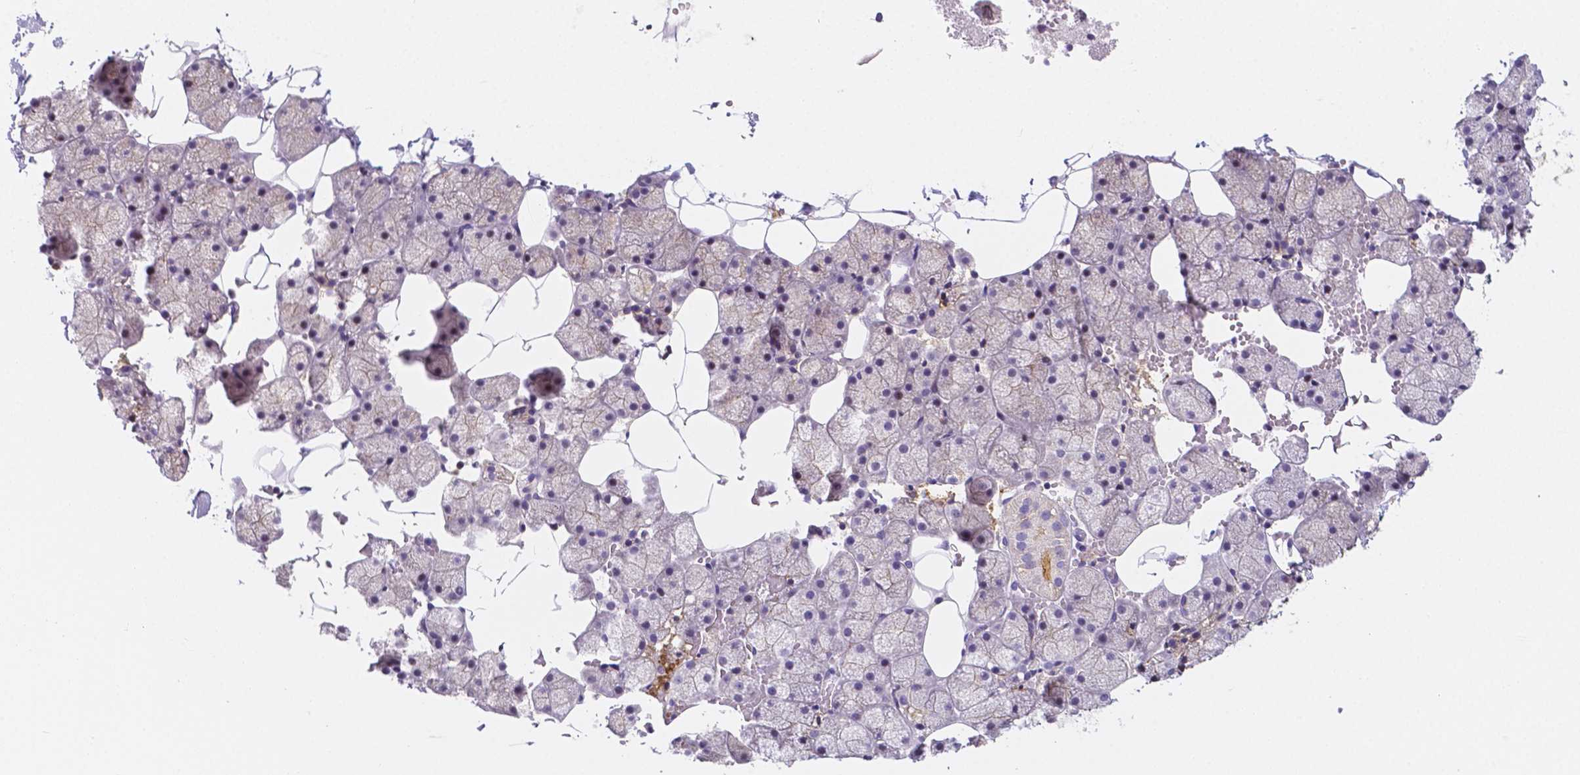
{"staining": {"intensity": "moderate", "quantity": "<25%", "location": "cytoplasmic/membranous"}, "tissue": "salivary gland", "cell_type": "Glandular cells", "image_type": "normal", "snomed": [{"axis": "morphology", "description": "Normal tissue, NOS"}, {"axis": "topography", "description": "Salivary gland"}], "caption": "IHC micrograph of unremarkable salivary gland stained for a protein (brown), which exhibits low levels of moderate cytoplasmic/membranous positivity in about <25% of glandular cells.", "gene": "GABRD", "patient": {"sex": "male", "age": 38}}